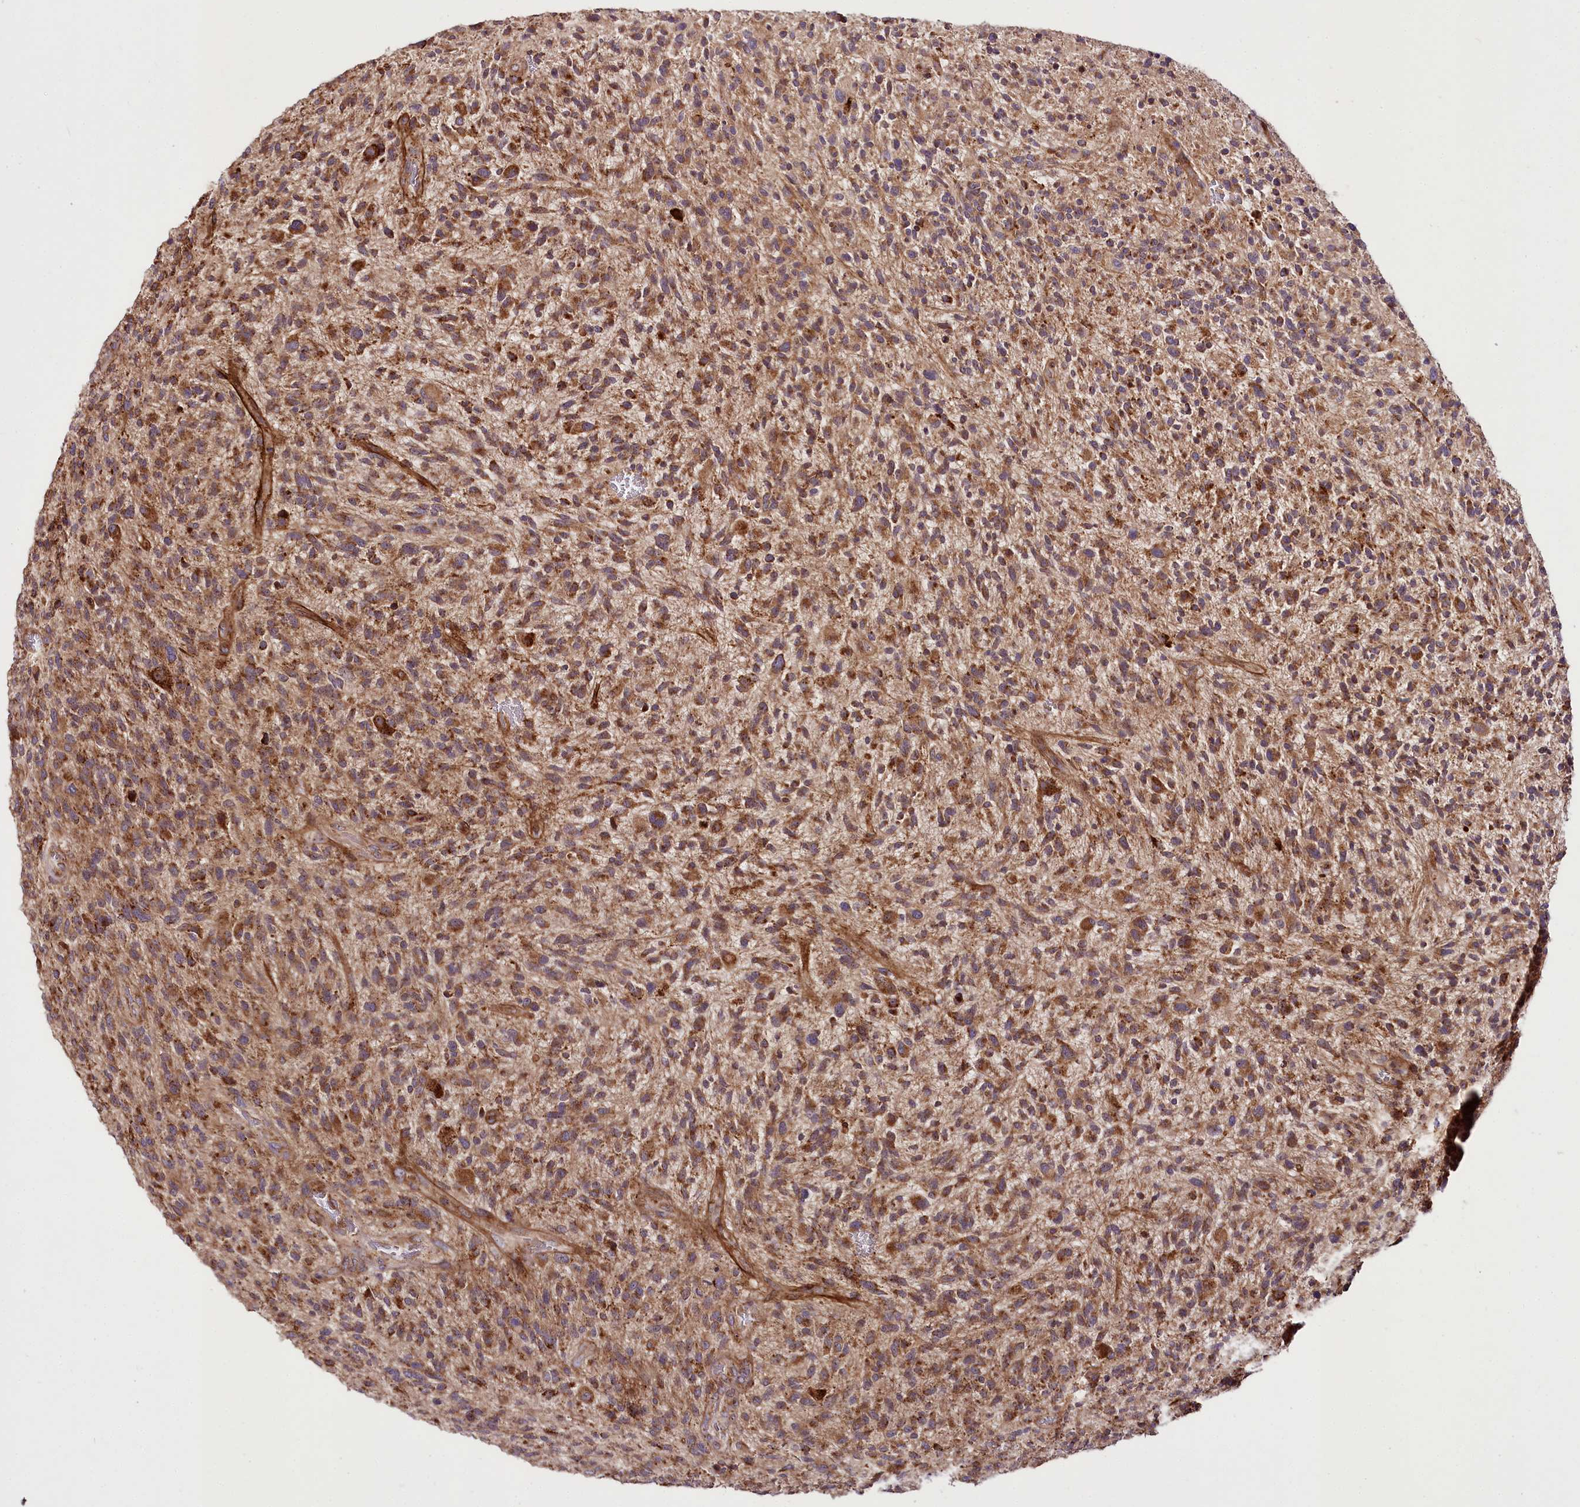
{"staining": {"intensity": "moderate", "quantity": ">75%", "location": "cytoplasmic/membranous"}, "tissue": "glioma", "cell_type": "Tumor cells", "image_type": "cancer", "snomed": [{"axis": "morphology", "description": "Glioma, malignant, High grade"}, {"axis": "topography", "description": "Brain"}], "caption": "This is a micrograph of immunohistochemistry (IHC) staining of high-grade glioma (malignant), which shows moderate expression in the cytoplasmic/membranous of tumor cells.", "gene": "RAB7A", "patient": {"sex": "male", "age": 47}}